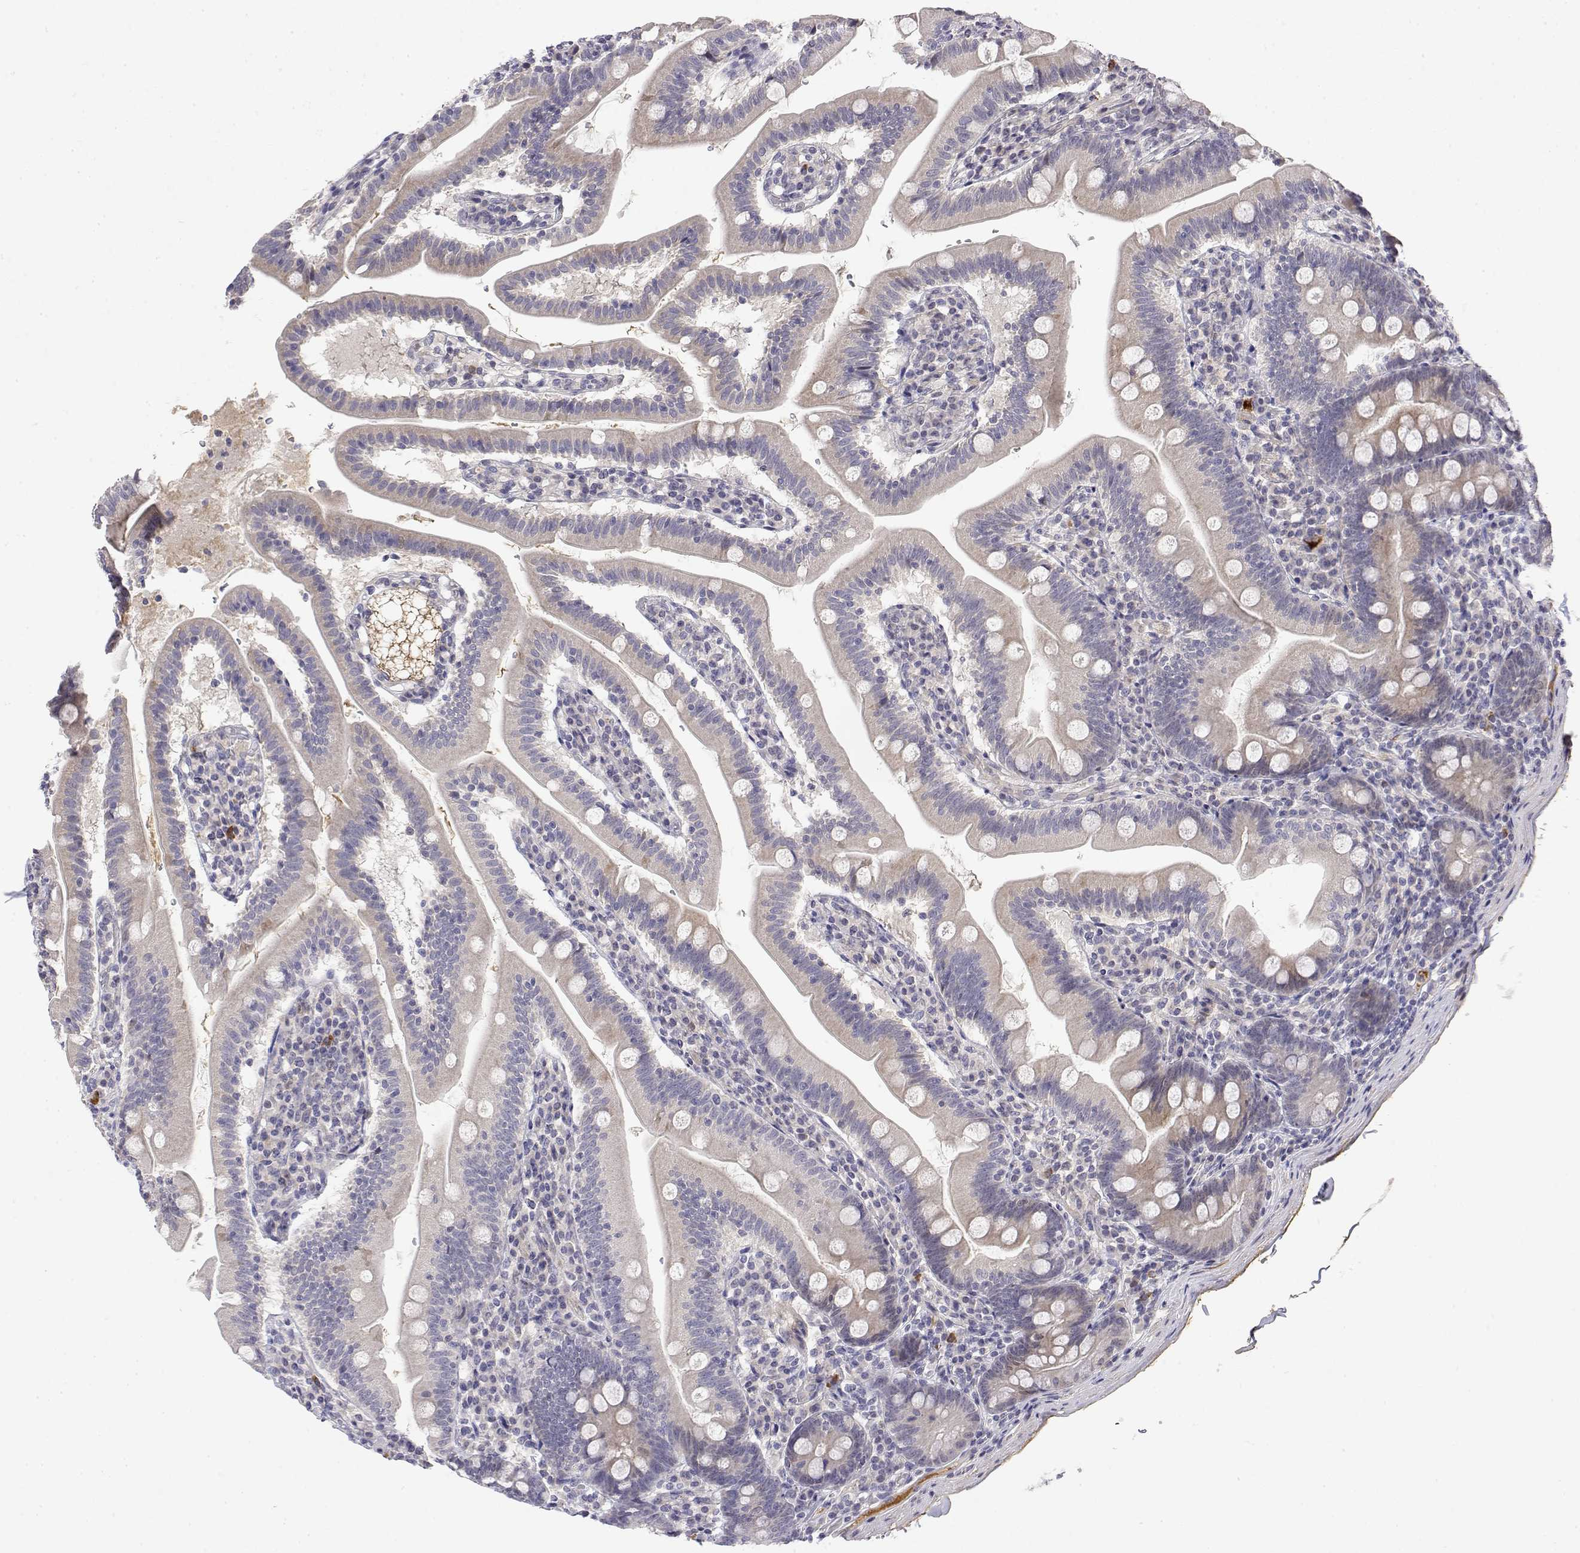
{"staining": {"intensity": "negative", "quantity": "none", "location": "none"}, "tissue": "duodenum", "cell_type": "Glandular cells", "image_type": "normal", "snomed": [{"axis": "morphology", "description": "Normal tissue, NOS"}, {"axis": "topography", "description": "Duodenum"}], "caption": "This is an immunohistochemistry image of benign human duodenum. There is no expression in glandular cells.", "gene": "IGFBP4", "patient": {"sex": "female", "age": 67}}